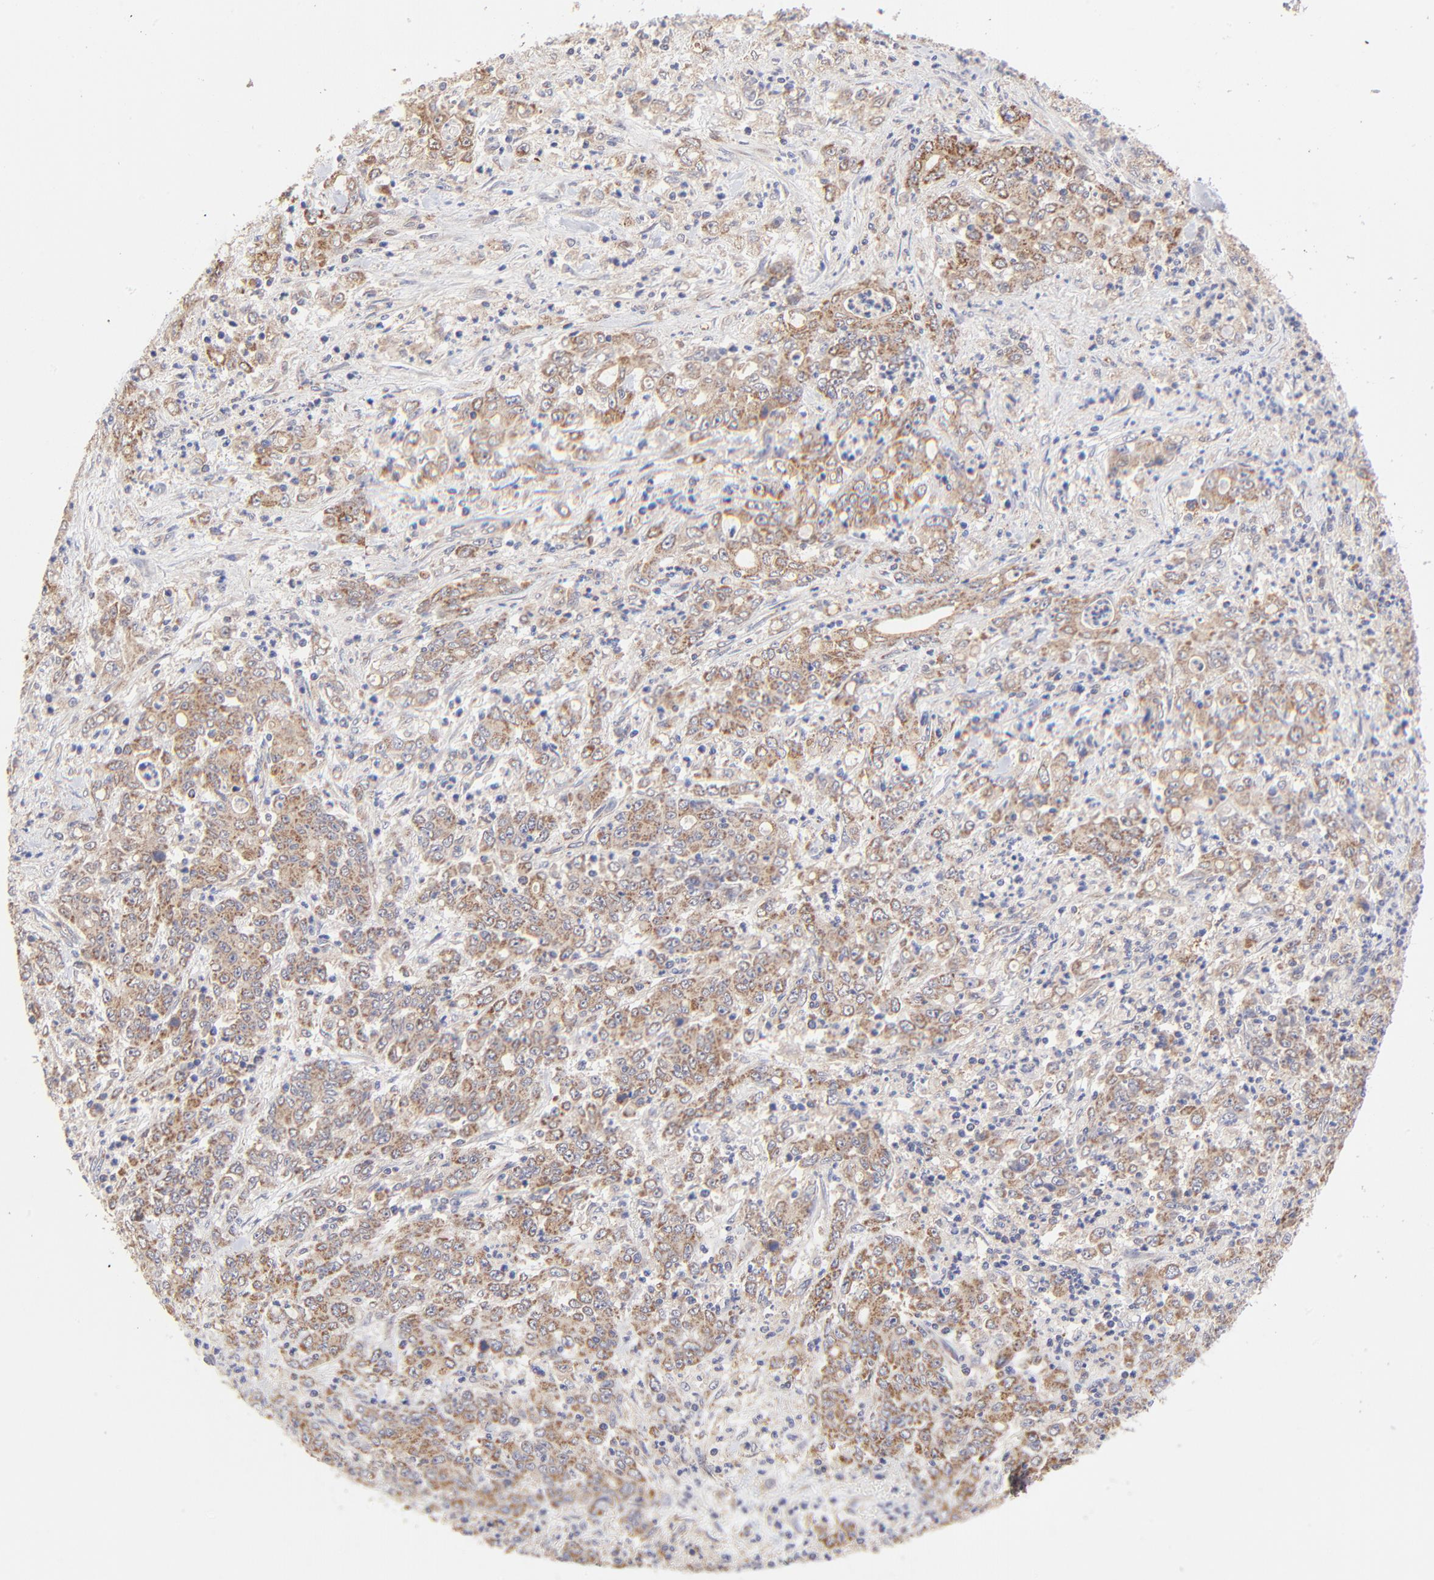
{"staining": {"intensity": "moderate", "quantity": "25%-75%", "location": "cytoplasmic/membranous"}, "tissue": "stomach cancer", "cell_type": "Tumor cells", "image_type": "cancer", "snomed": [{"axis": "morphology", "description": "Adenocarcinoma, NOS"}, {"axis": "topography", "description": "Stomach, lower"}], "caption": "A medium amount of moderate cytoplasmic/membranous staining is appreciated in about 25%-75% of tumor cells in adenocarcinoma (stomach) tissue.", "gene": "FBXL12", "patient": {"sex": "female", "age": 71}}